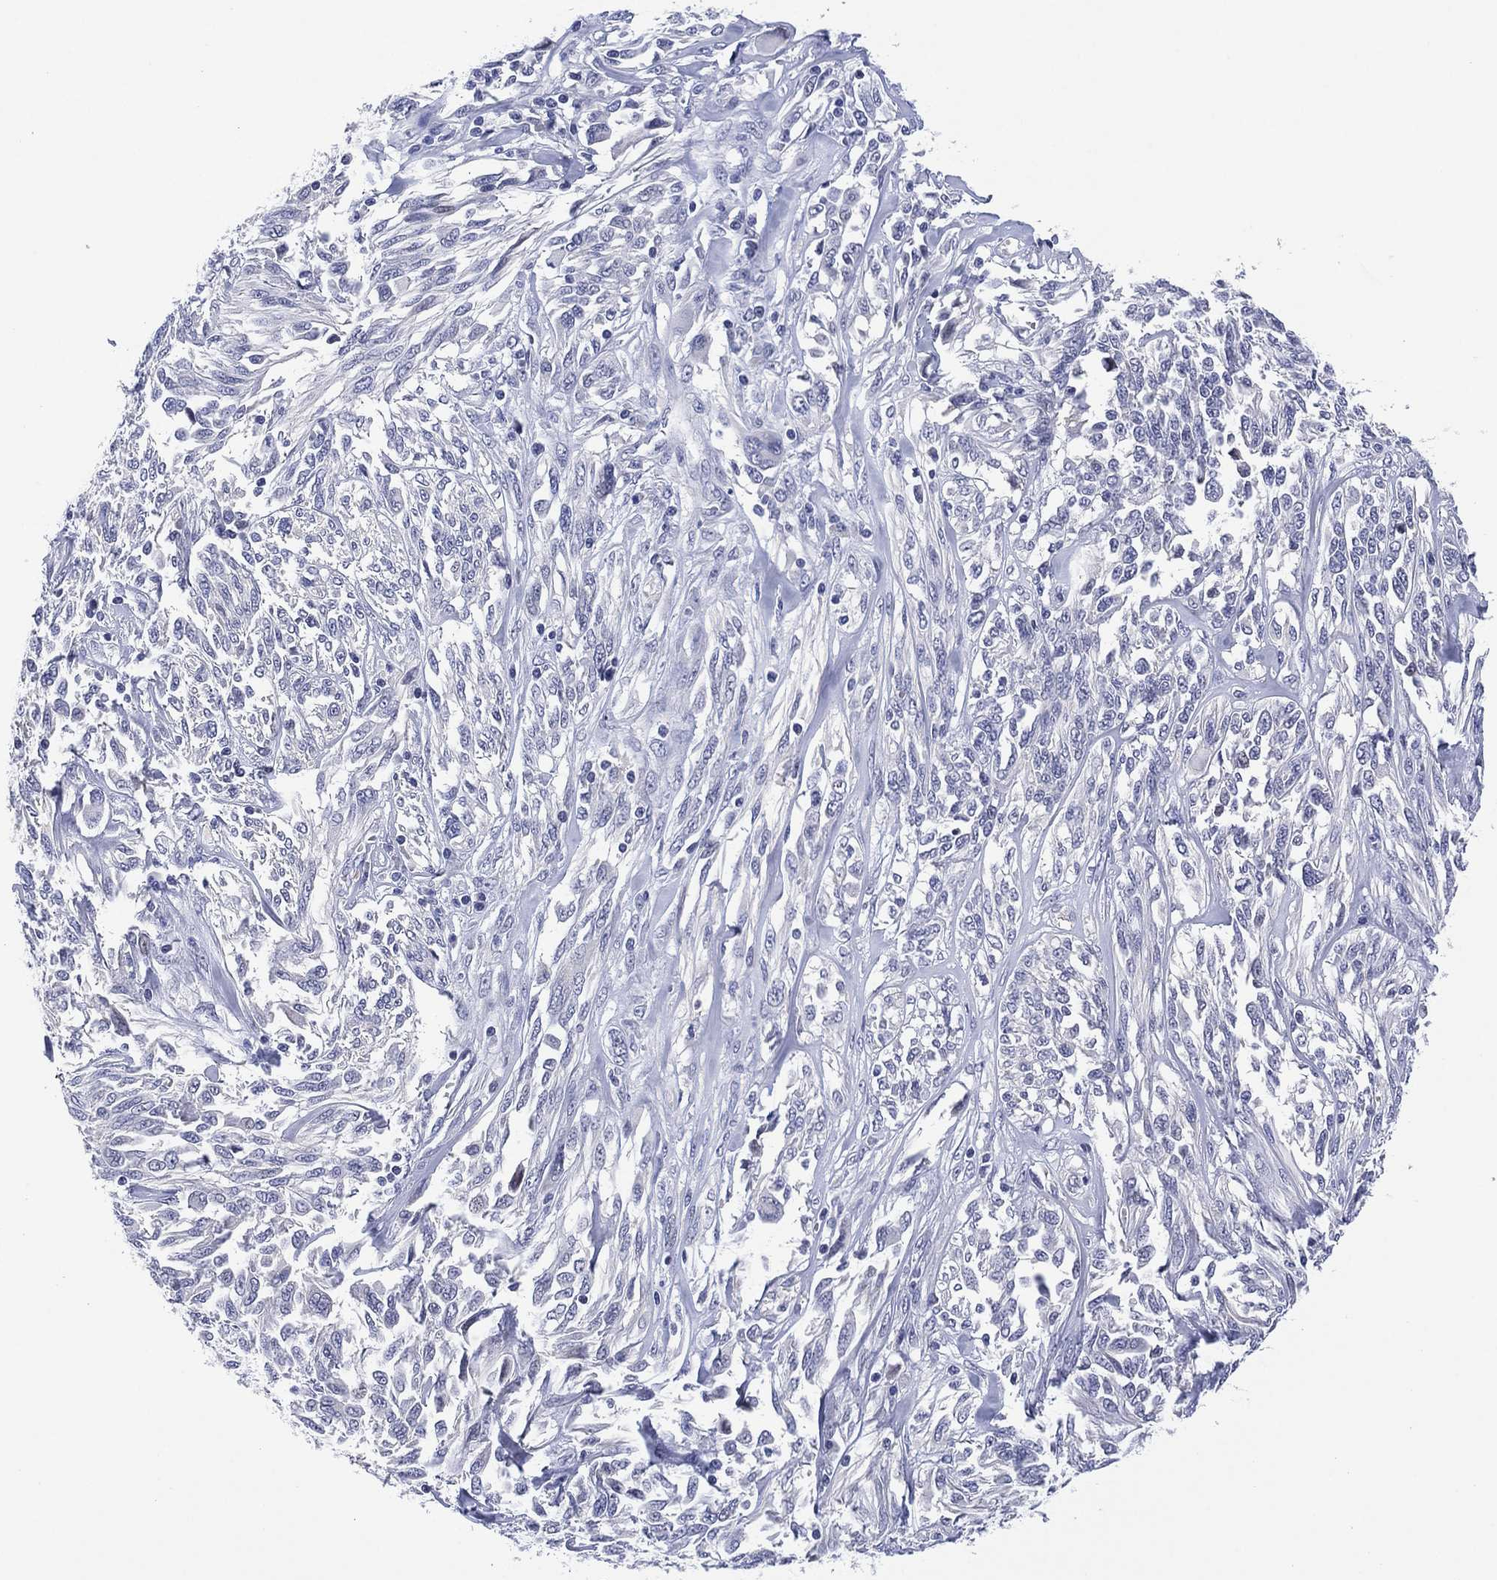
{"staining": {"intensity": "negative", "quantity": "none", "location": "none"}, "tissue": "melanoma", "cell_type": "Tumor cells", "image_type": "cancer", "snomed": [{"axis": "morphology", "description": "Malignant melanoma, NOS"}, {"axis": "topography", "description": "Skin"}], "caption": "High power microscopy histopathology image of an IHC micrograph of malignant melanoma, revealing no significant expression in tumor cells.", "gene": "CLIP3", "patient": {"sex": "female", "age": 91}}